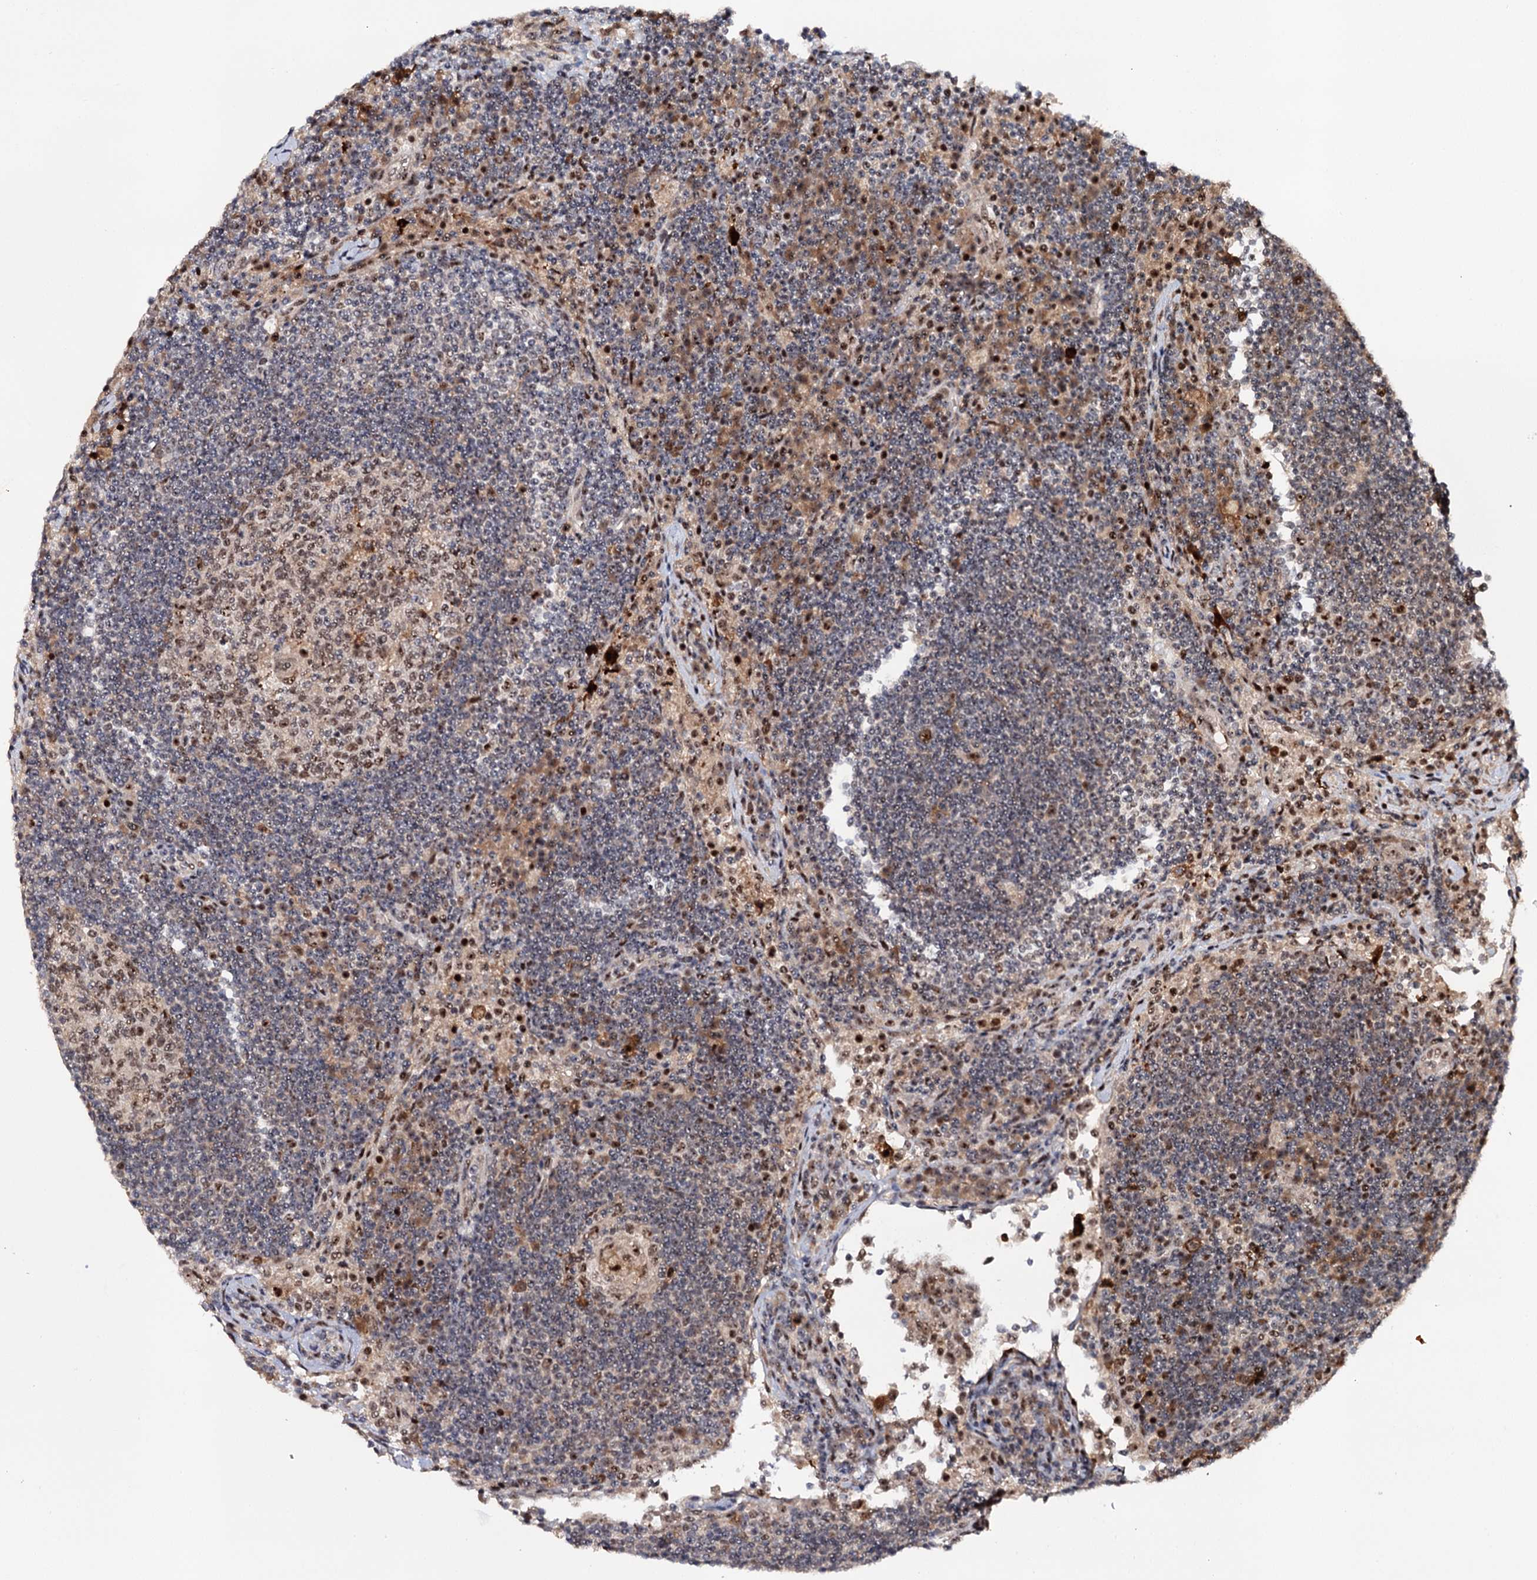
{"staining": {"intensity": "strong", "quantity": "25%-75%", "location": "nuclear"}, "tissue": "lymph node", "cell_type": "Germinal center cells", "image_type": "normal", "snomed": [{"axis": "morphology", "description": "Normal tissue, NOS"}, {"axis": "topography", "description": "Lymph node"}], "caption": "High-power microscopy captured an immunohistochemistry photomicrograph of benign lymph node, revealing strong nuclear positivity in approximately 25%-75% of germinal center cells.", "gene": "BUD13", "patient": {"sex": "female", "age": 53}}